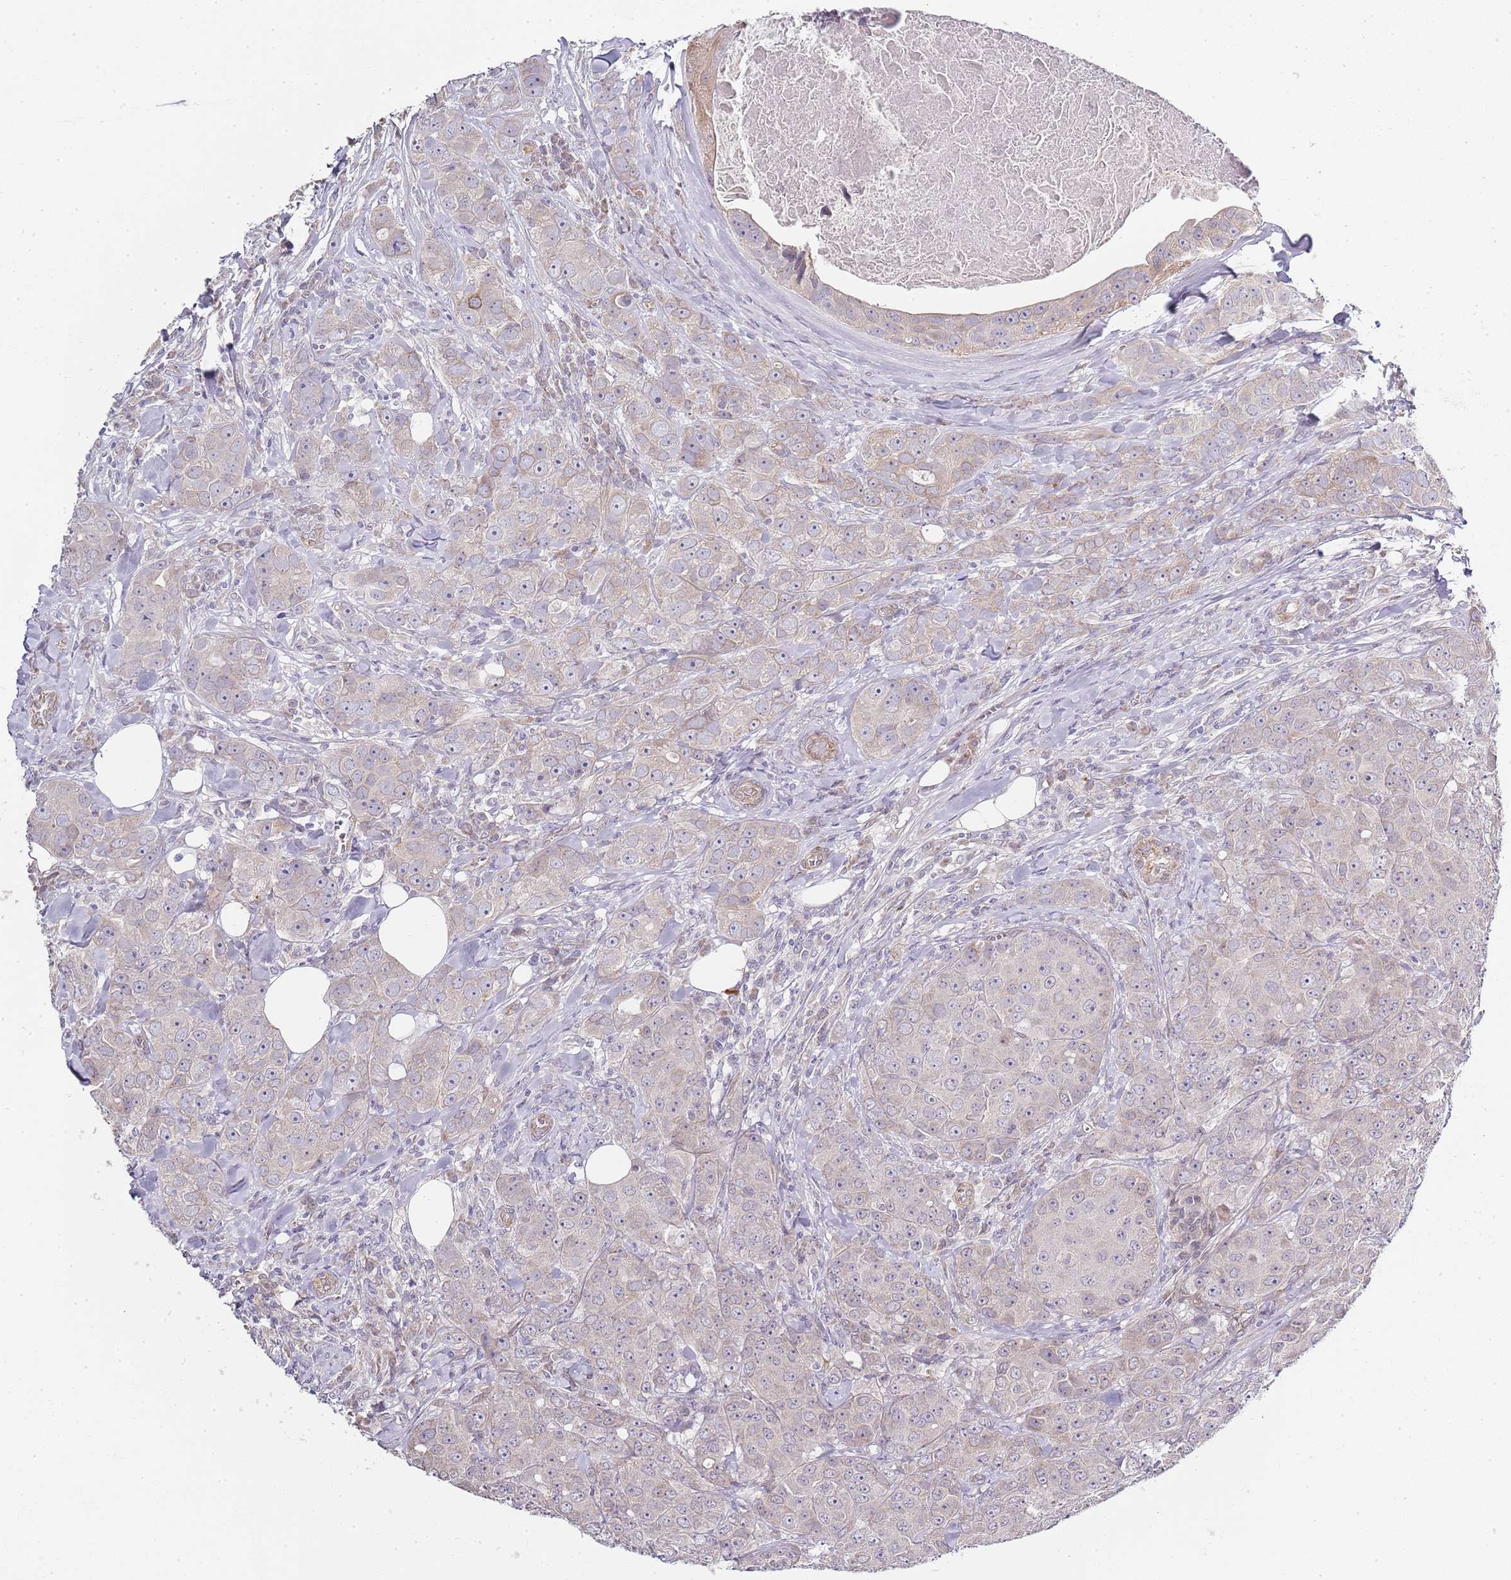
{"staining": {"intensity": "weak", "quantity": "<25%", "location": "cytoplasmic/membranous"}, "tissue": "breast cancer", "cell_type": "Tumor cells", "image_type": "cancer", "snomed": [{"axis": "morphology", "description": "Duct carcinoma"}, {"axis": "topography", "description": "Breast"}], "caption": "This is a image of immunohistochemistry (IHC) staining of breast cancer (infiltrating ductal carcinoma), which shows no staining in tumor cells.", "gene": "TBC1D9", "patient": {"sex": "female", "age": 43}}